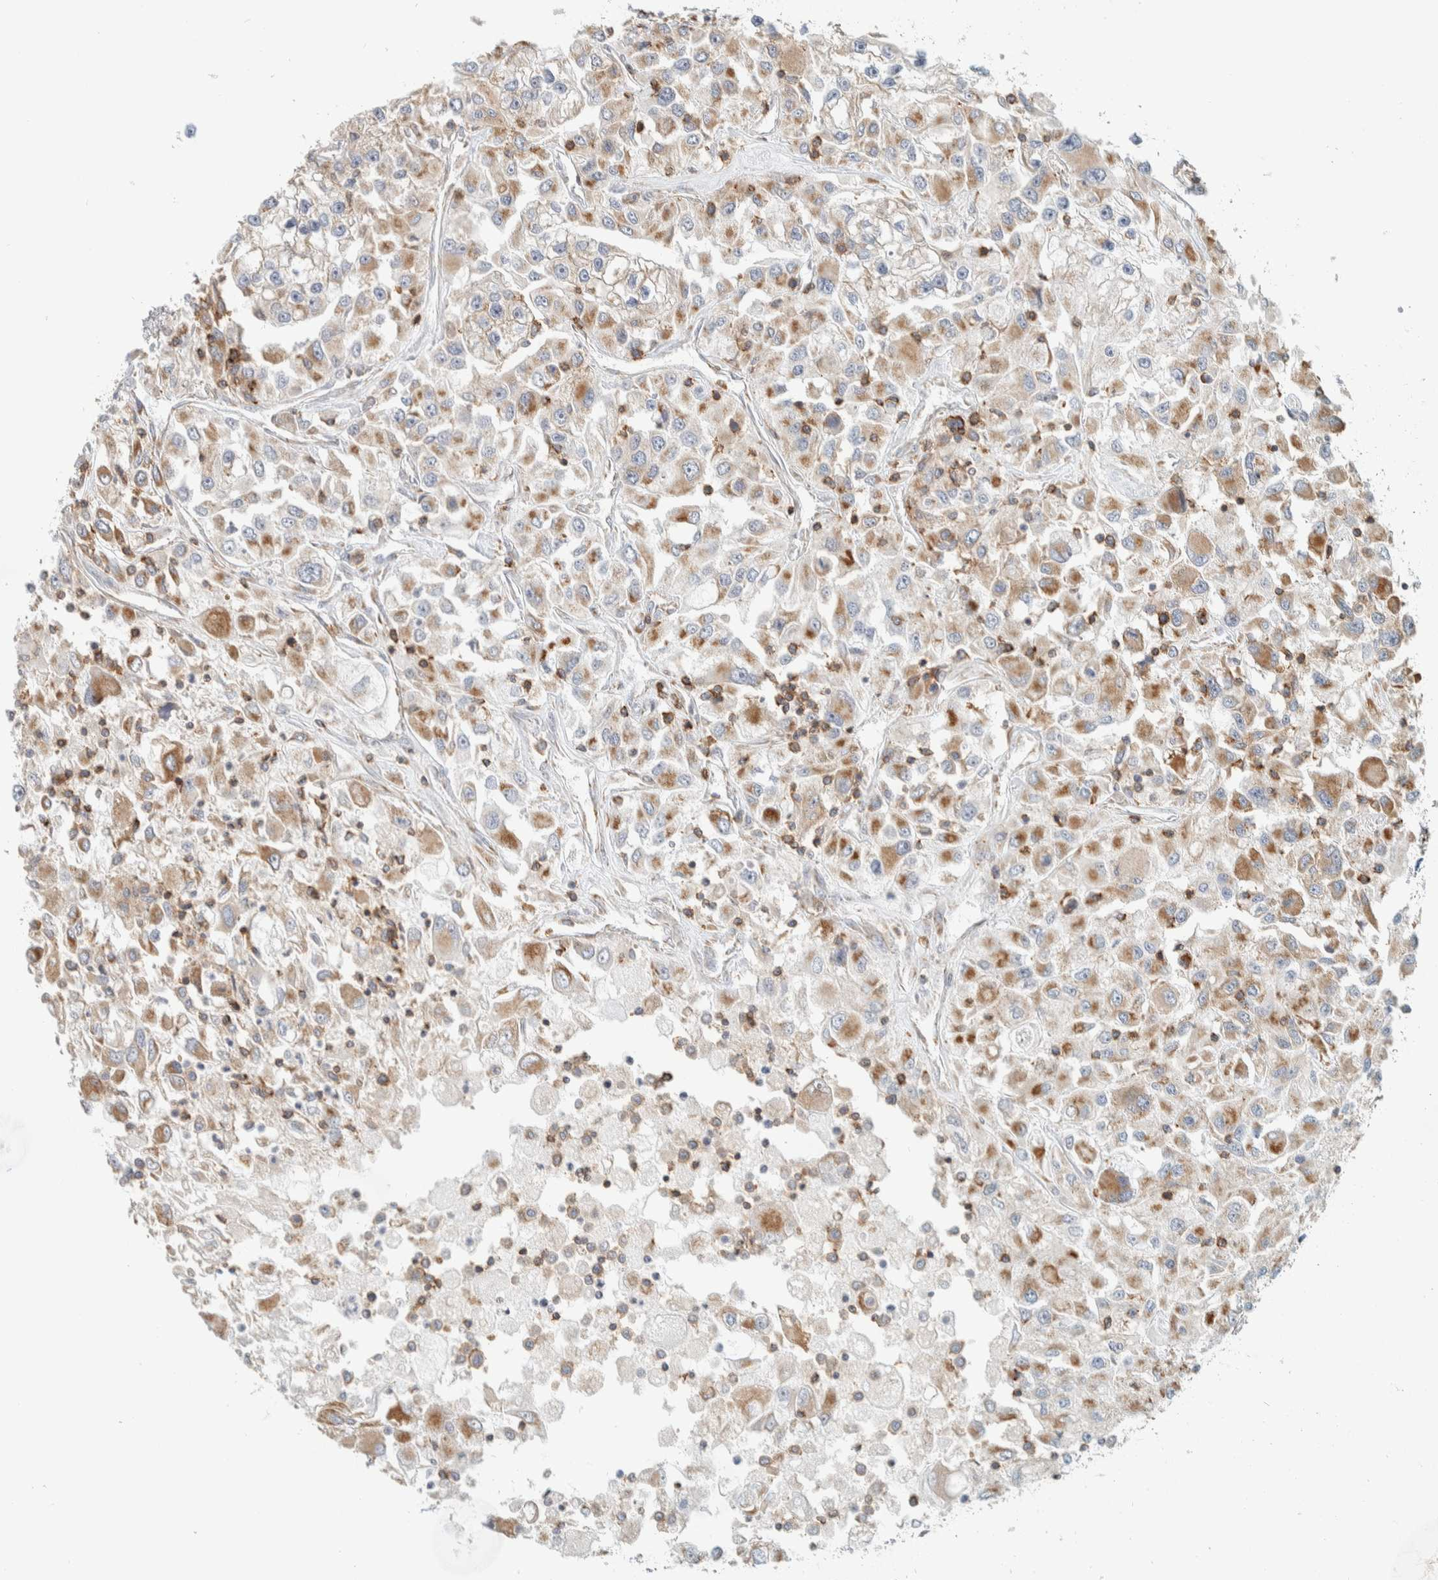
{"staining": {"intensity": "moderate", "quantity": "25%-75%", "location": "cytoplasmic/membranous"}, "tissue": "renal cancer", "cell_type": "Tumor cells", "image_type": "cancer", "snomed": [{"axis": "morphology", "description": "Adenocarcinoma, NOS"}, {"axis": "topography", "description": "Kidney"}], "caption": "Brown immunohistochemical staining in human renal adenocarcinoma displays moderate cytoplasmic/membranous staining in about 25%-75% of tumor cells. The staining is performed using DAB (3,3'-diaminobenzidine) brown chromogen to label protein expression. The nuclei are counter-stained blue using hematoxylin.", "gene": "CCDC57", "patient": {"sex": "female", "age": 52}}